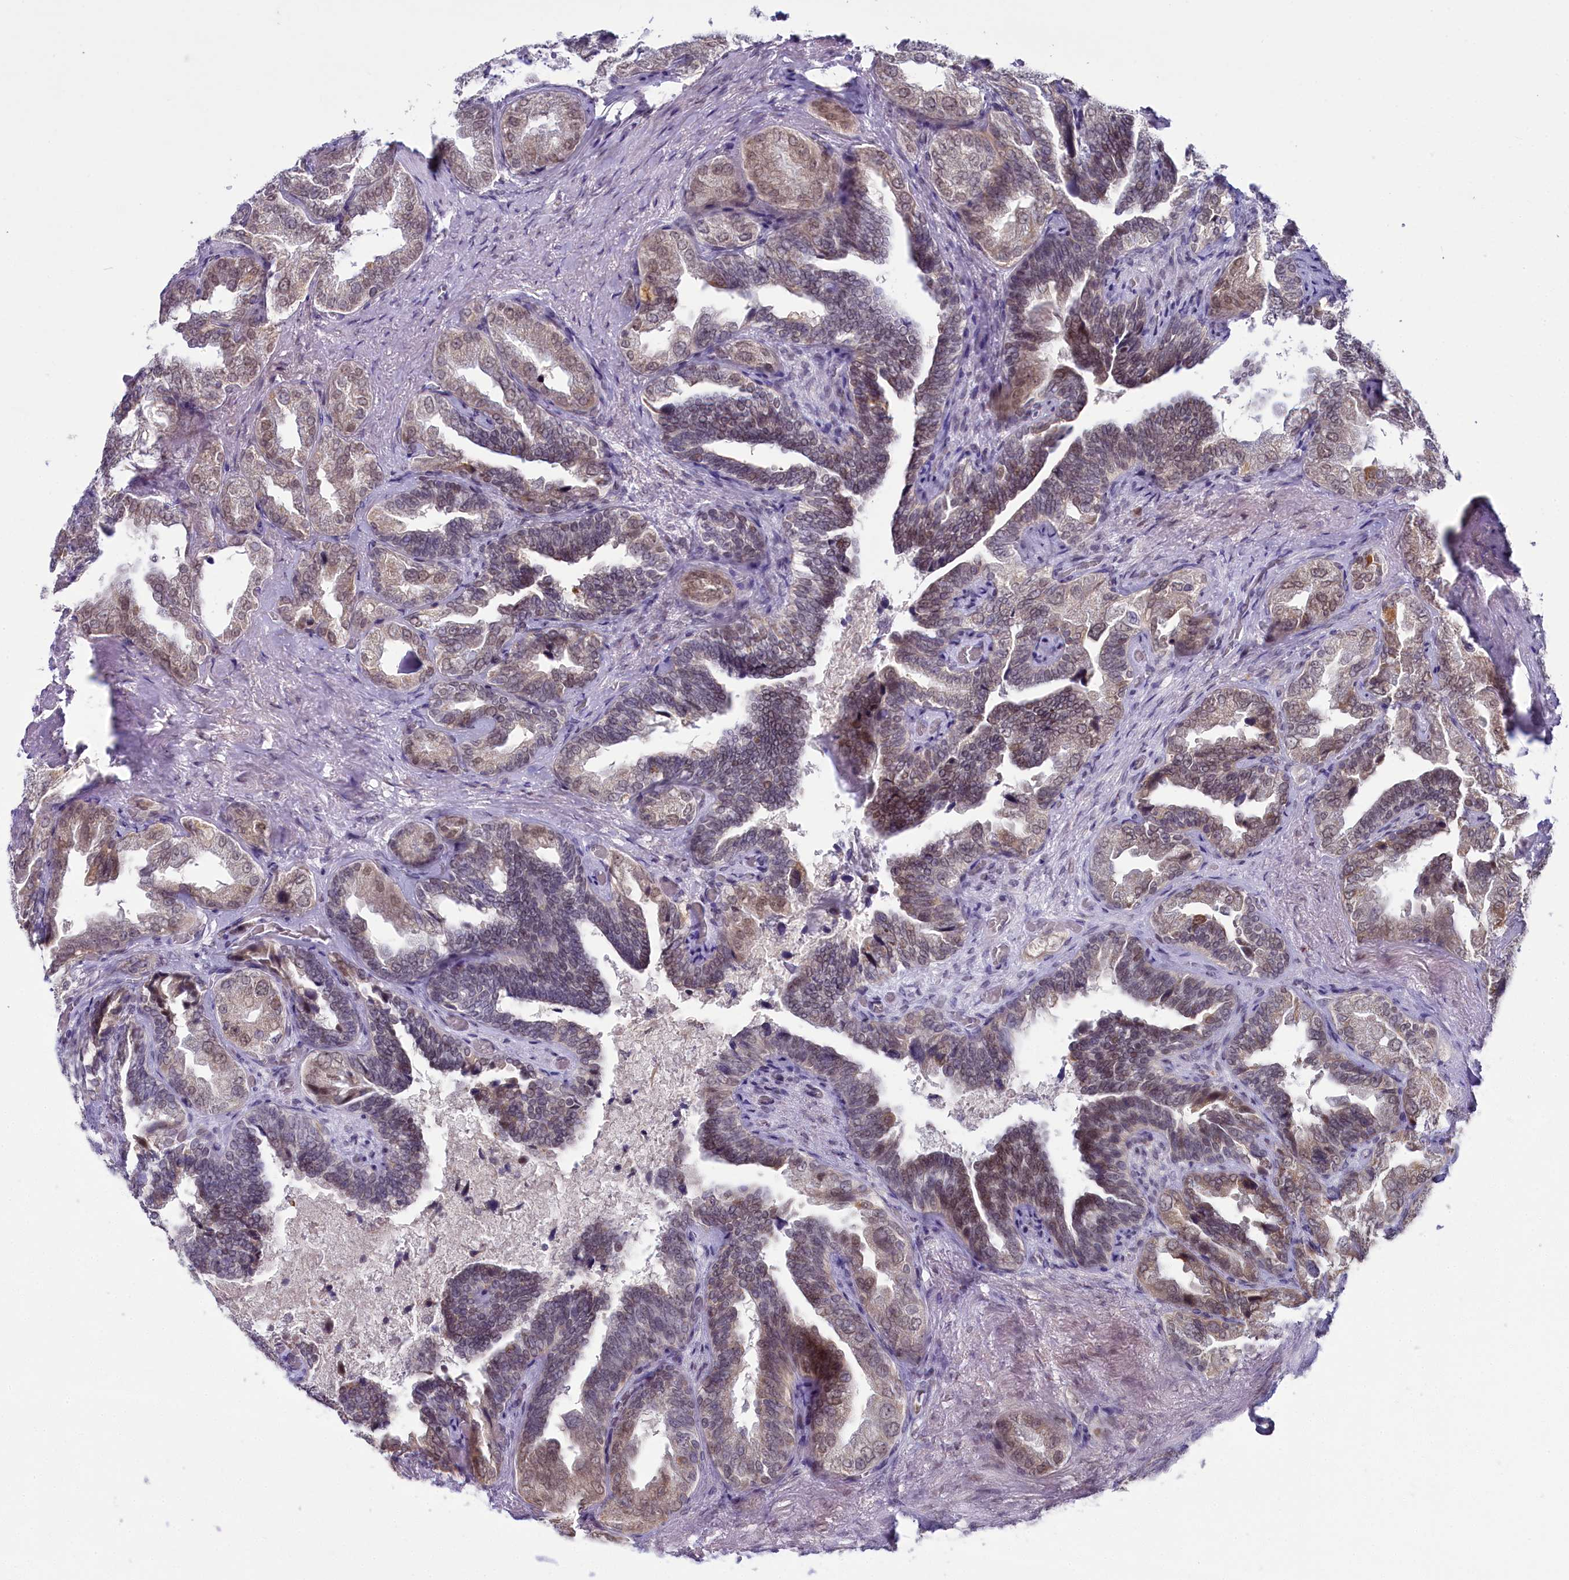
{"staining": {"intensity": "strong", "quantity": "25%-75%", "location": "nuclear"}, "tissue": "seminal vesicle", "cell_type": "Glandular cells", "image_type": "normal", "snomed": [{"axis": "morphology", "description": "Normal tissue, NOS"}, {"axis": "topography", "description": "Seminal veicle"}, {"axis": "topography", "description": "Peripheral nerve tissue"}], "caption": "Immunohistochemical staining of benign human seminal vesicle reveals strong nuclear protein staining in approximately 25%-75% of glandular cells.", "gene": "PPHLN1", "patient": {"sex": "male", "age": 63}}